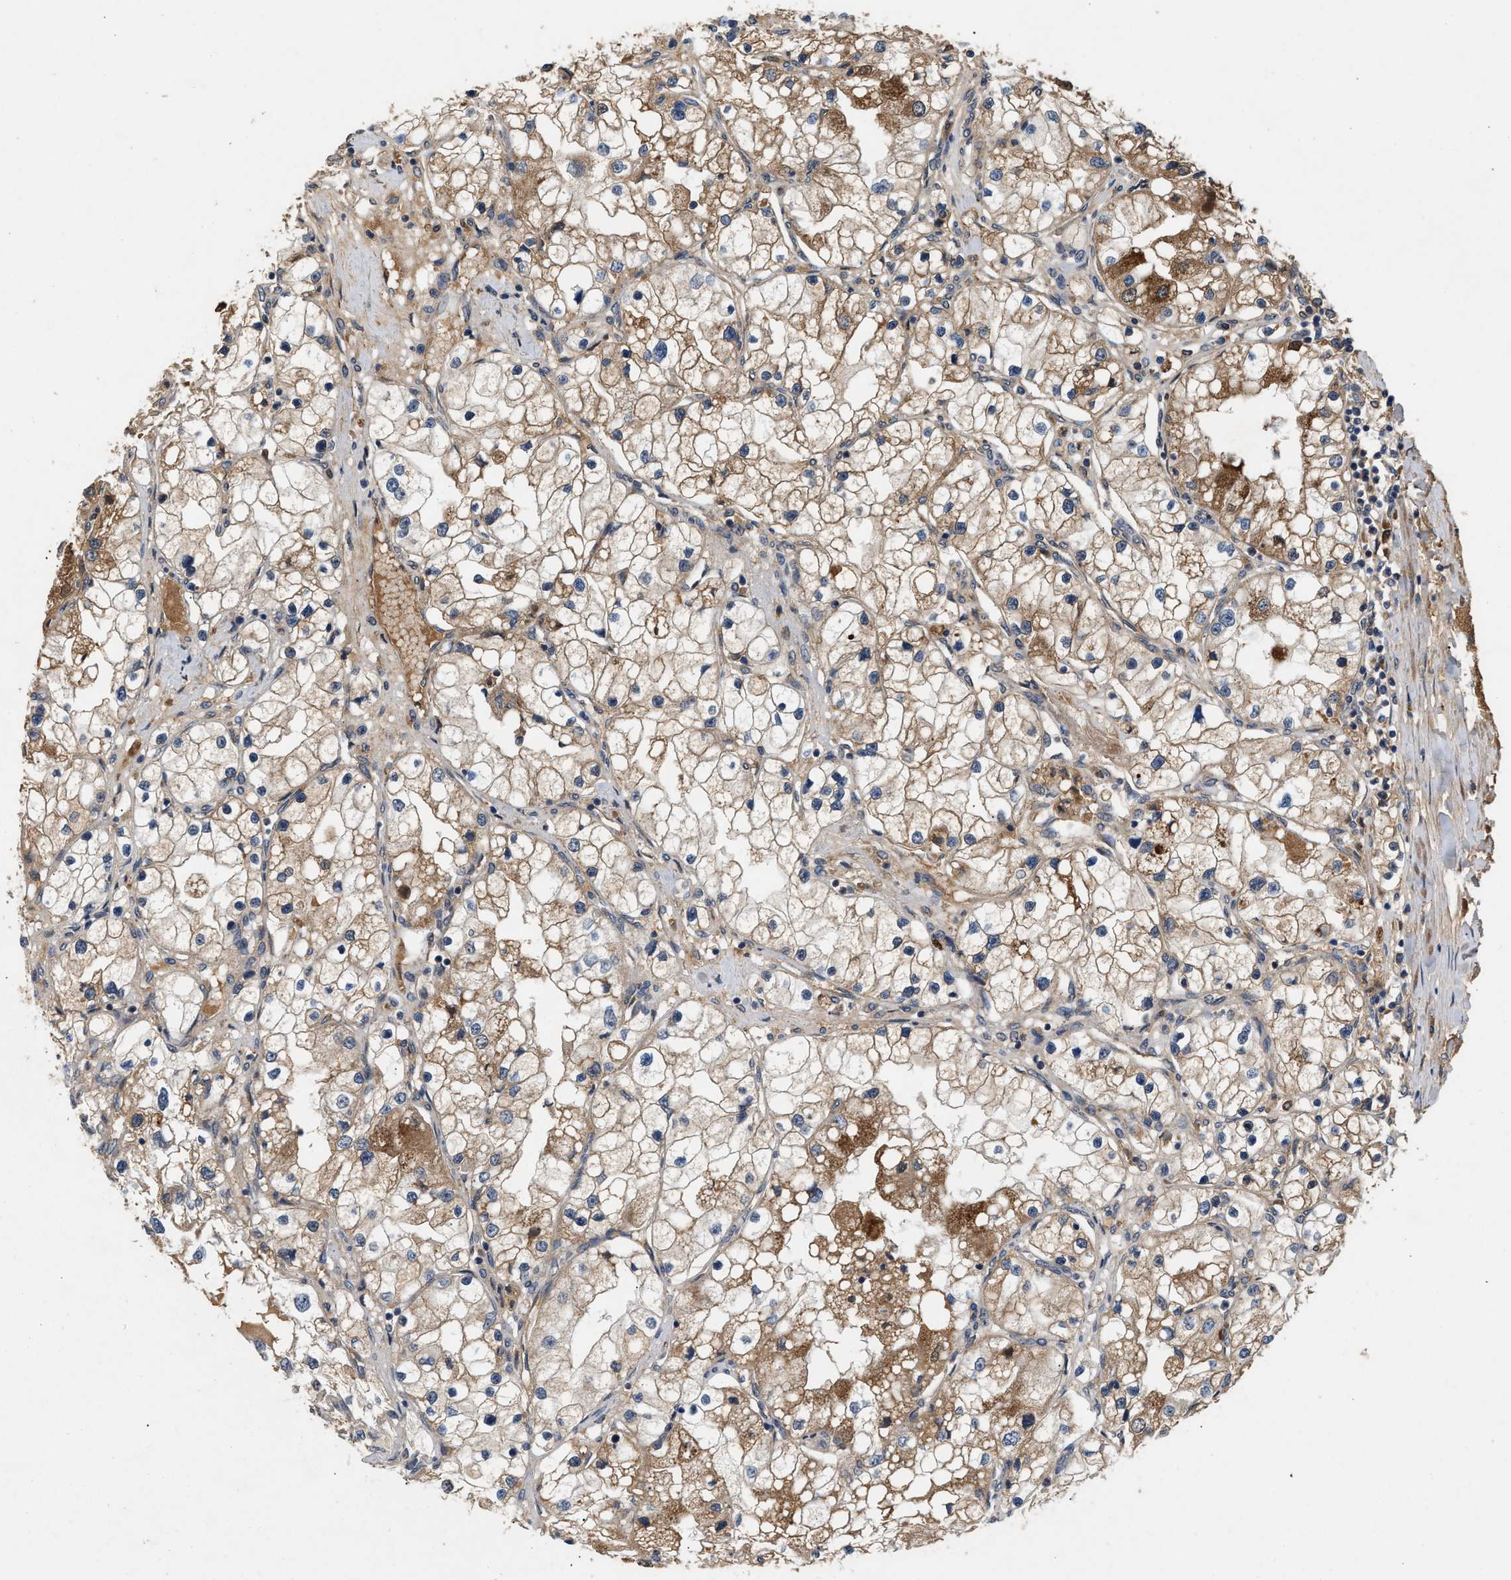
{"staining": {"intensity": "moderate", "quantity": "25%-75%", "location": "cytoplasmic/membranous,nuclear"}, "tissue": "renal cancer", "cell_type": "Tumor cells", "image_type": "cancer", "snomed": [{"axis": "morphology", "description": "Adenocarcinoma, NOS"}, {"axis": "topography", "description": "Kidney"}], "caption": "Immunohistochemical staining of renal adenocarcinoma shows medium levels of moderate cytoplasmic/membranous and nuclear positivity in about 25%-75% of tumor cells.", "gene": "RUSC2", "patient": {"sex": "male", "age": 68}}